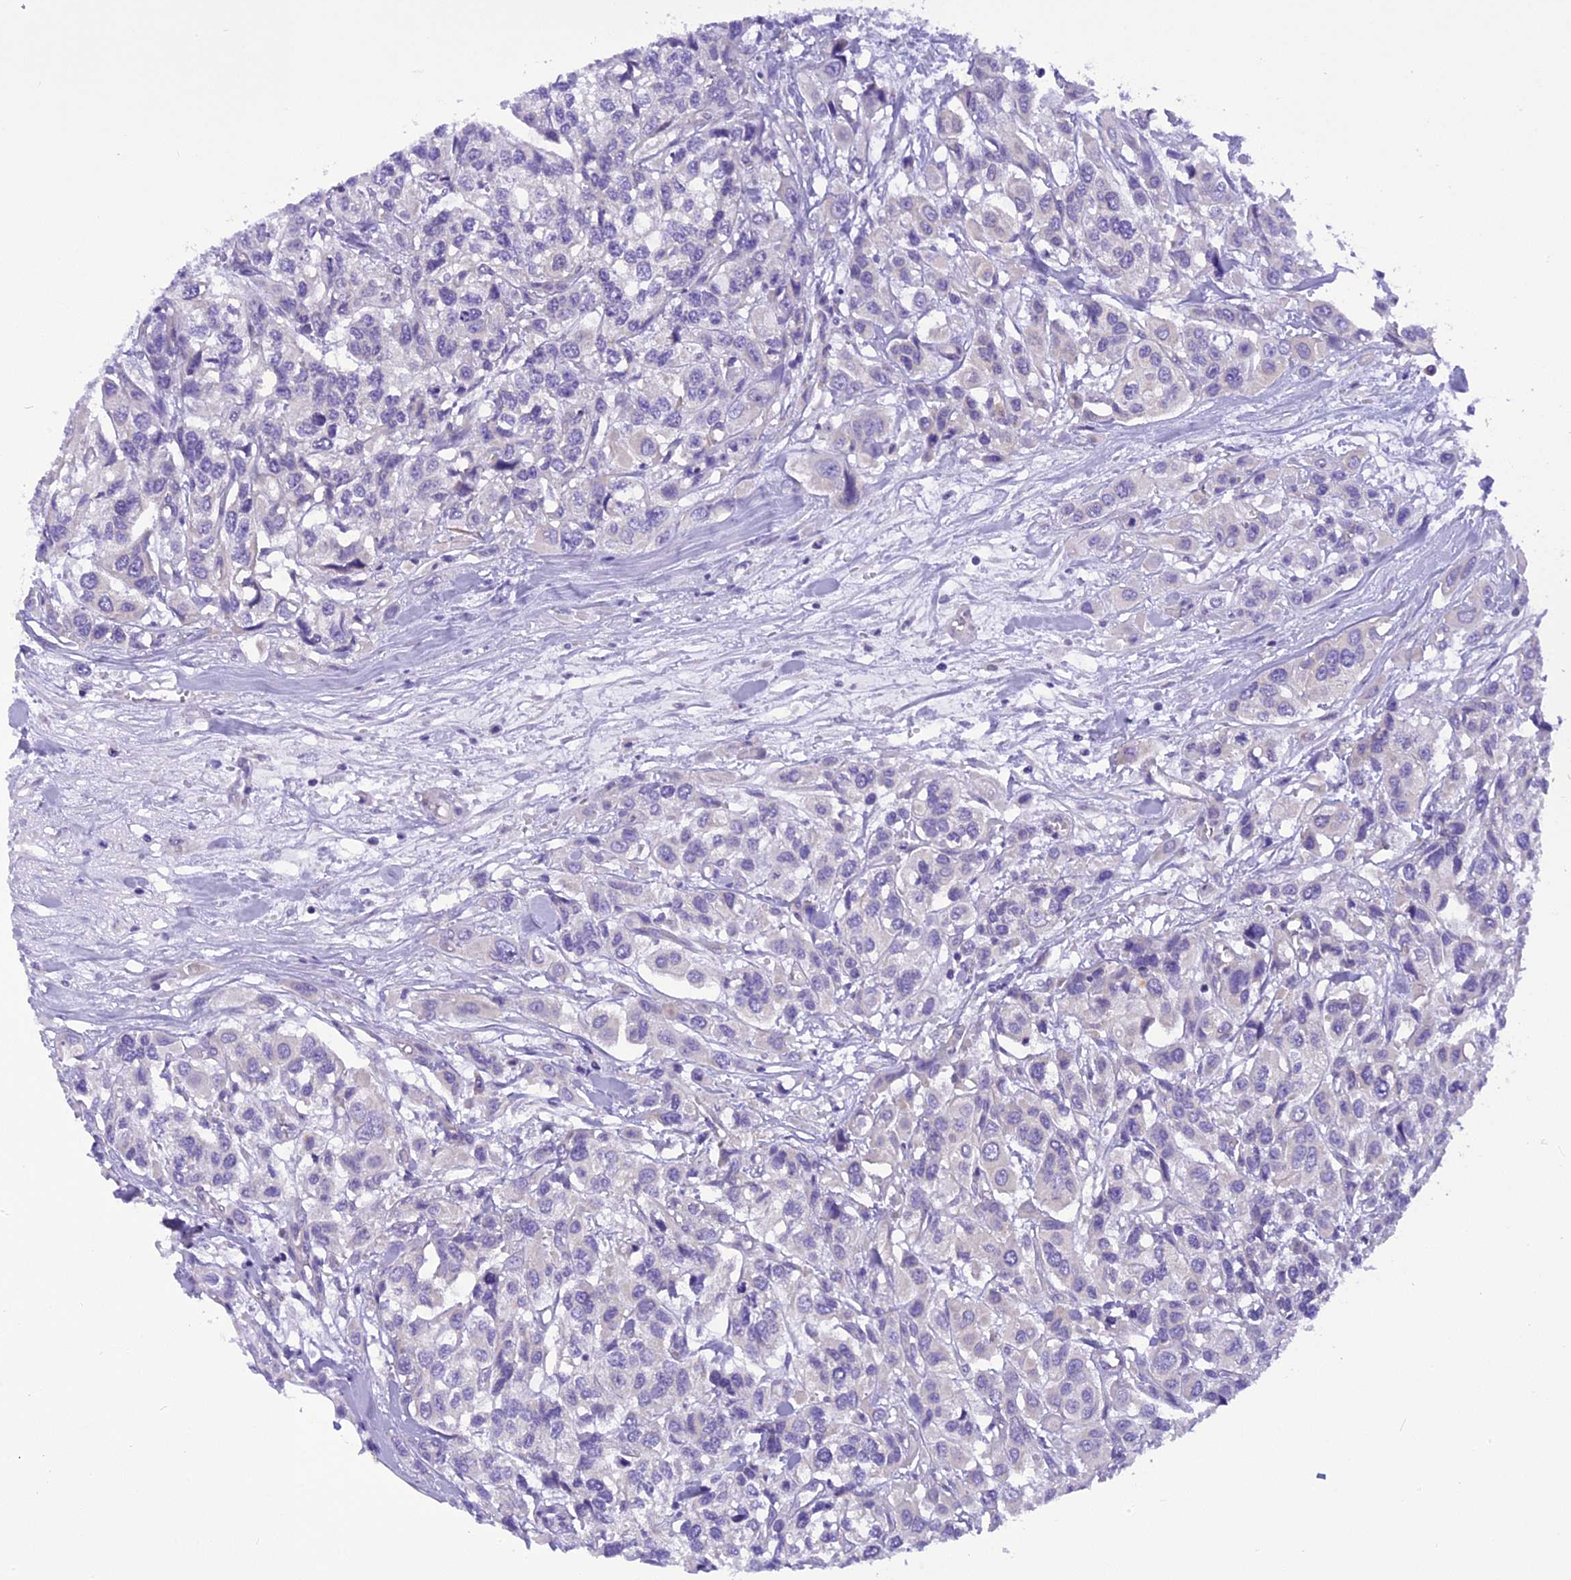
{"staining": {"intensity": "negative", "quantity": "none", "location": "none"}, "tissue": "urothelial cancer", "cell_type": "Tumor cells", "image_type": "cancer", "snomed": [{"axis": "morphology", "description": "Urothelial carcinoma, High grade"}, {"axis": "topography", "description": "Urinary bladder"}], "caption": "An image of human urothelial cancer is negative for staining in tumor cells.", "gene": "TRIM3", "patient": {"sex": "male", "age": 67}}